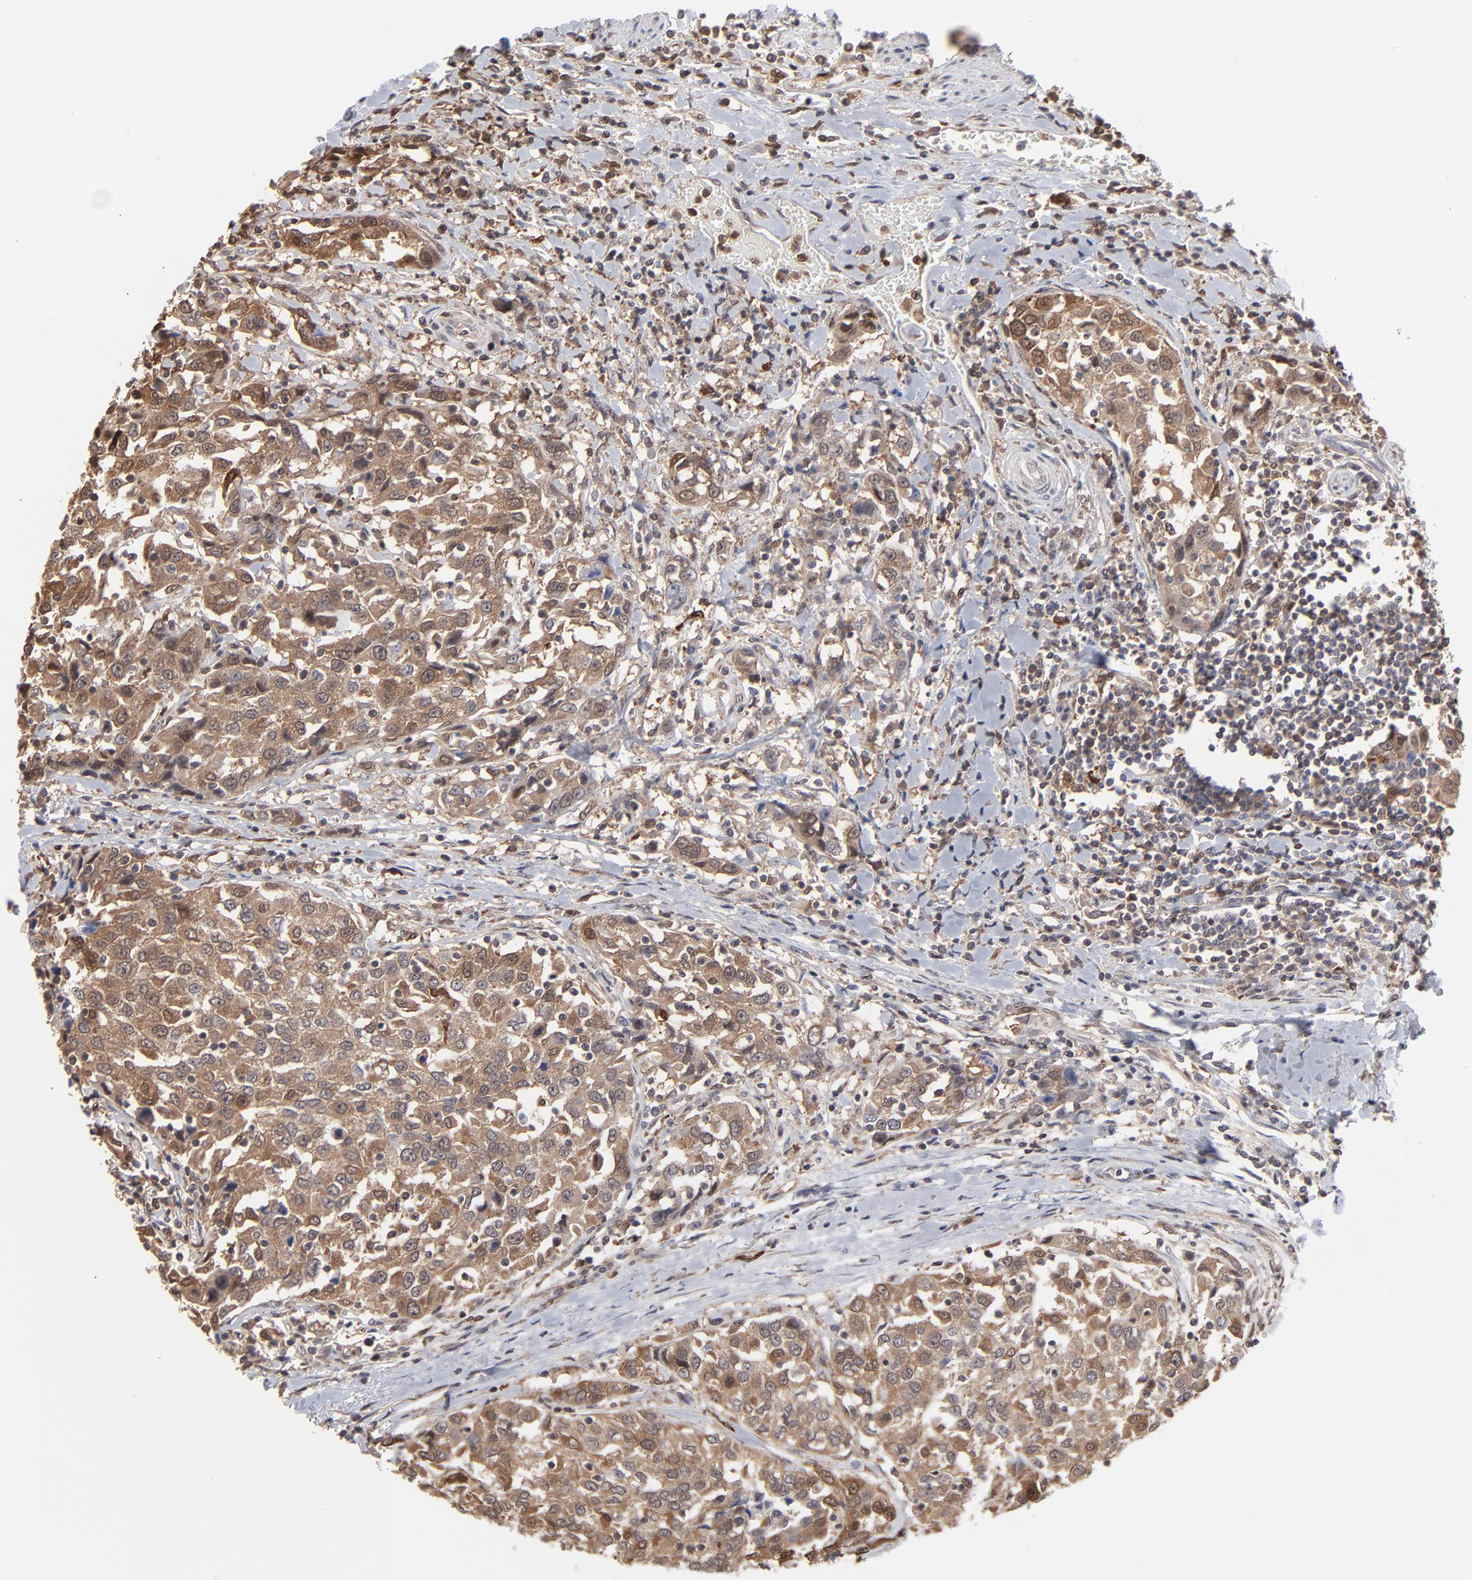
{"staining": {"intensity": "moderate", "quantity": ">75%", "location": "cytoplasmic/membranous"}, "tissue": "urothelial cancer", "cell_type": "Tumor cells", "image_type": "cancer", "snomed": [{"axis": "morphology", "description": "Urothelial carcinoma, High grade"}, {"axis": "topography", "description": "Urinary bladder"}], "caption": "Immunohistochemistry histopathology image of urothelial cancer stained for a protein (brown), which reveals medium levels of moderate cytoplasmic/membranous staining in about >75% of tumor cells.", "gene": "MAP2K1", "patient": {"sex": "female", "age": 80}}